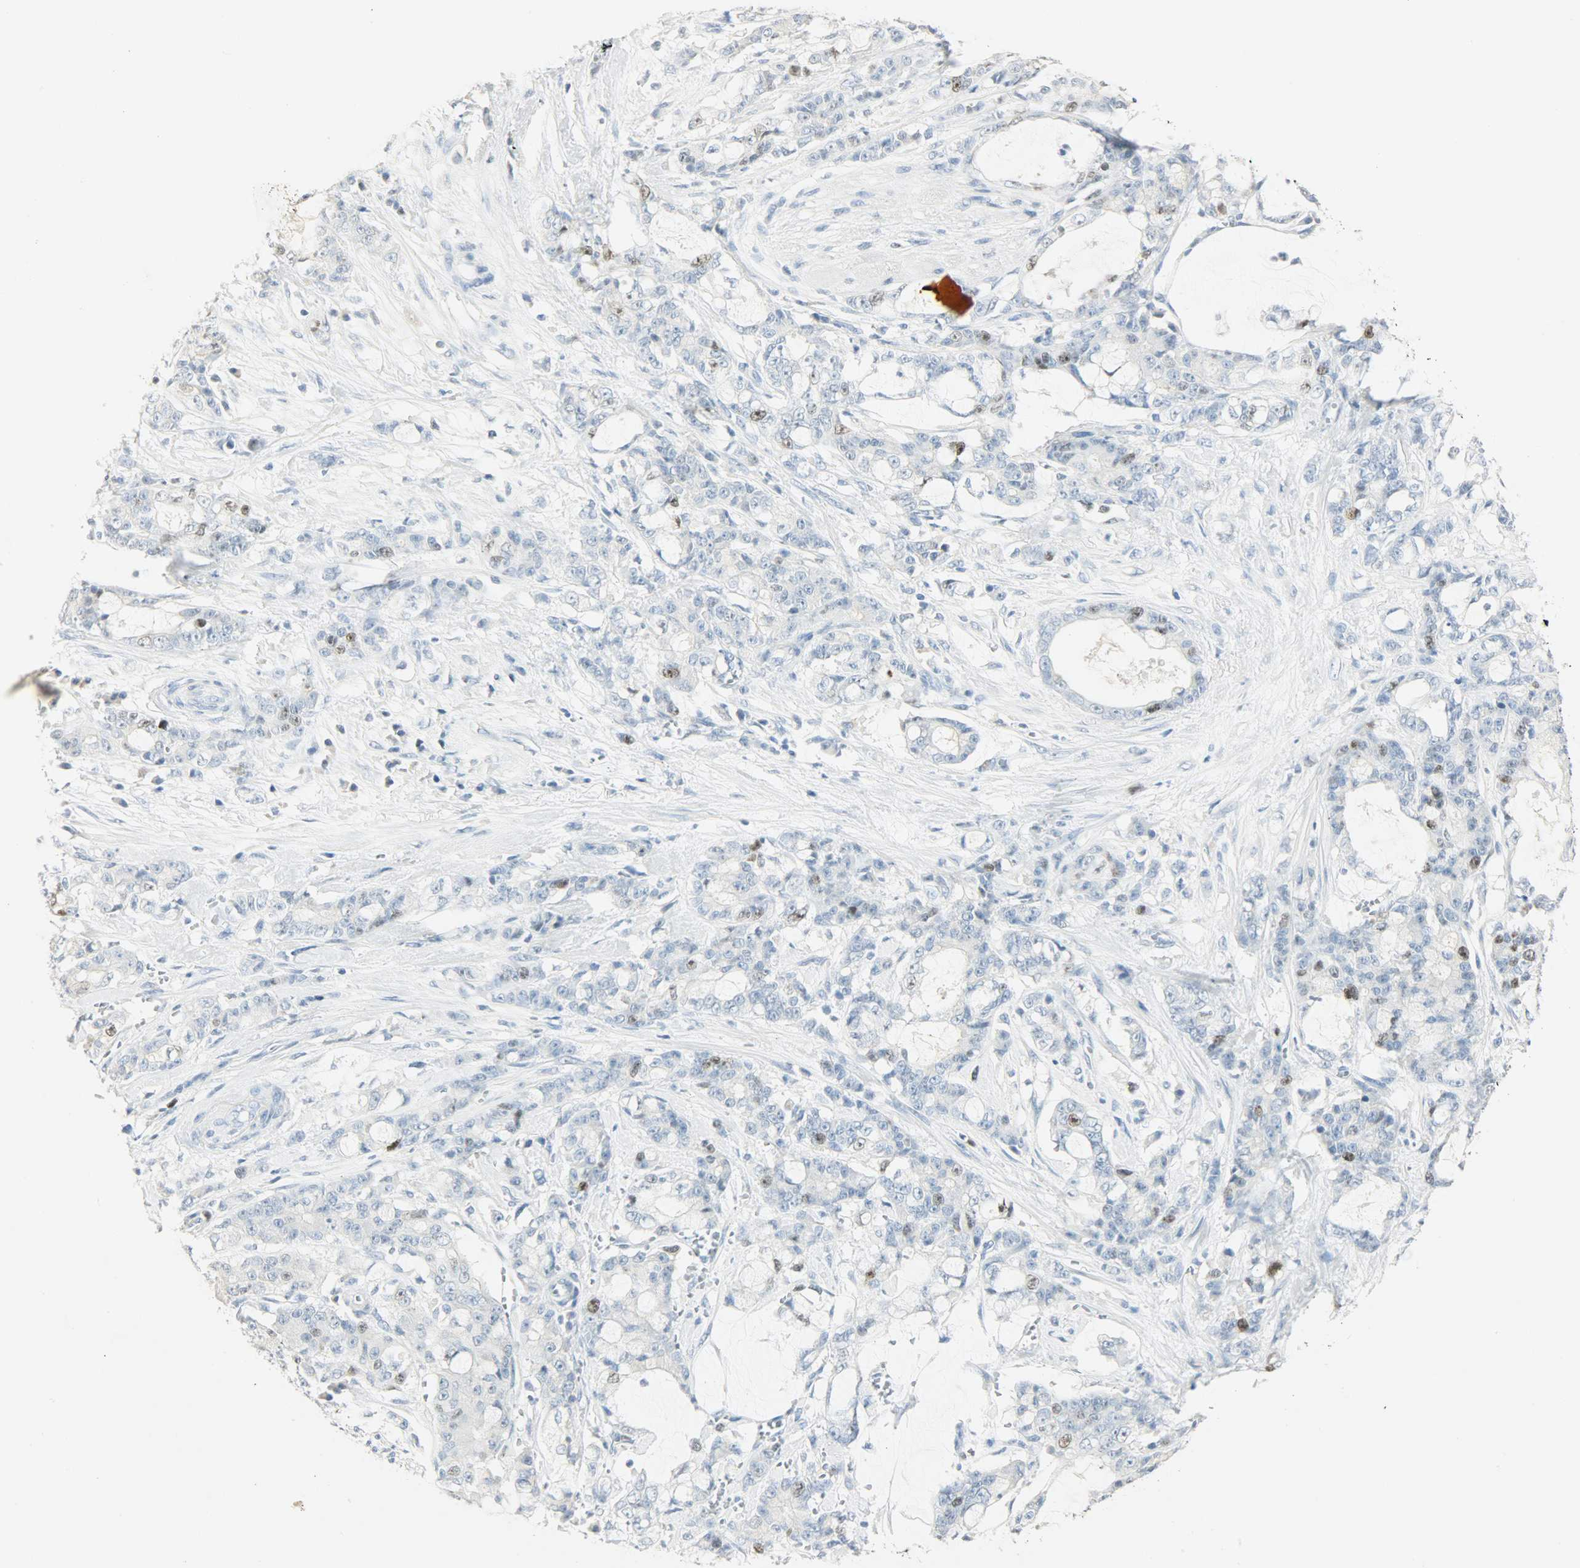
{"staining": {"intensity": "strong", "quantity": "<25%", "location": "nuclear"}, "tissue": "pancreatic cancer", "cell_type": "Tumor cells", "image_type": "cancer", "snomed": [{"axis": "morphology", "description": "Adenocarcinoma, NOS"}, {"axis": "topography", "description": "Pancreas"}], "caption": "The histopathology image demonstrates immunohistochemical staining of pancreatic adenocarcinoma. There is strong nuclear staining is seen in about <25% of tumor cells.", "gene": "HELLS", "patient": {"sex": "female", "age": 73}}